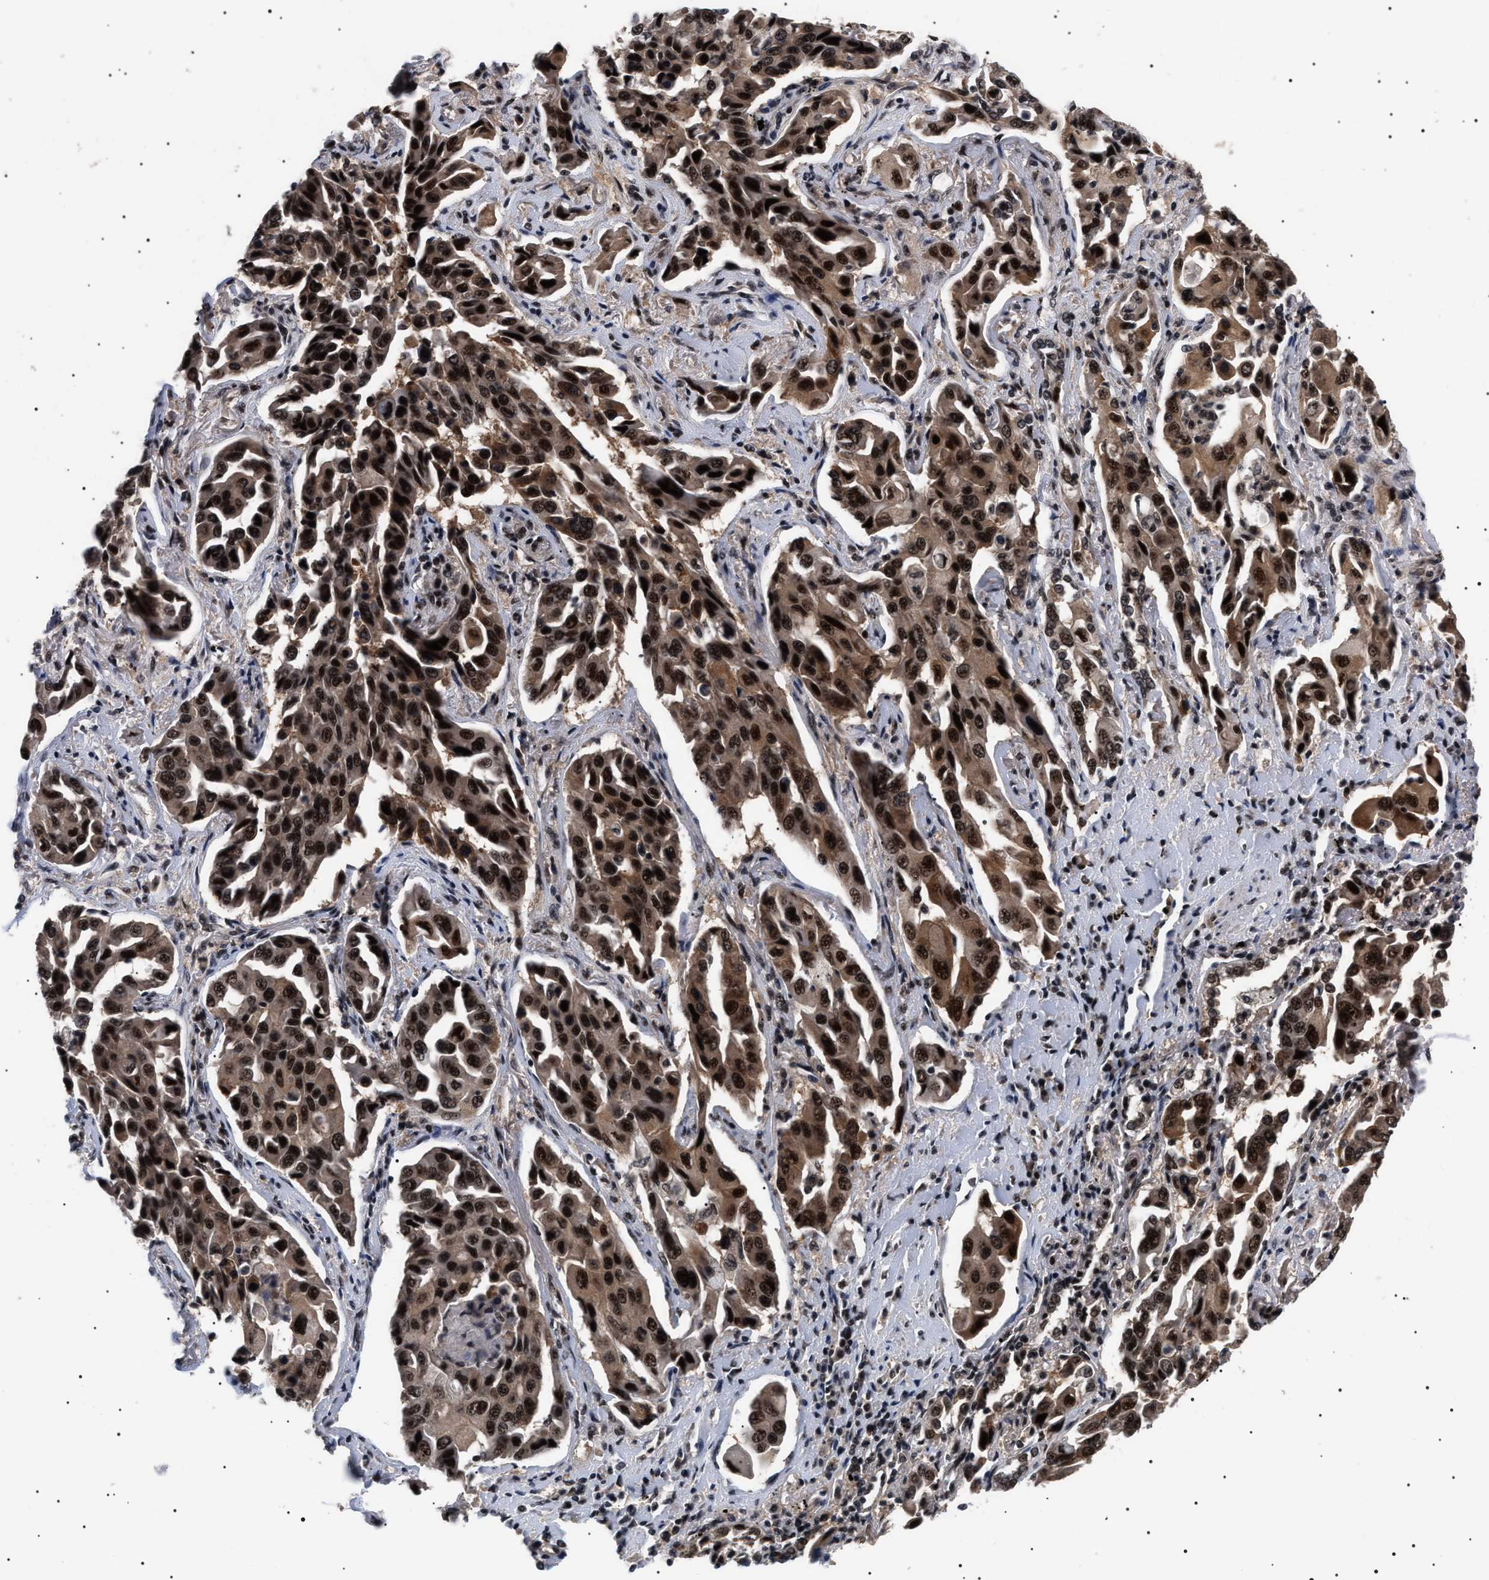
{"staining": {"intensity": "strong", "quantity": ">75%", "location": "cytoplasmic/membranous,nuclear"}, "tissue": "lung cancer", "cell_type": "Tumor cells", "image_type": "cancer", "snomed": [{"axis": "morphology", "description": "Adenocarcinoma, NOS"}, {"axis": "topography", "description": "Lung"}], "caption": "Immunohistochemistry (IHC) (DAB) staining of lung adenocarcinoma shows strong cytoplasmic/membranous and nuclear protein expression in about >75% of tumor cells.", "gene": "CAAP1", "patient": {"sex": "female", "age": 65}}